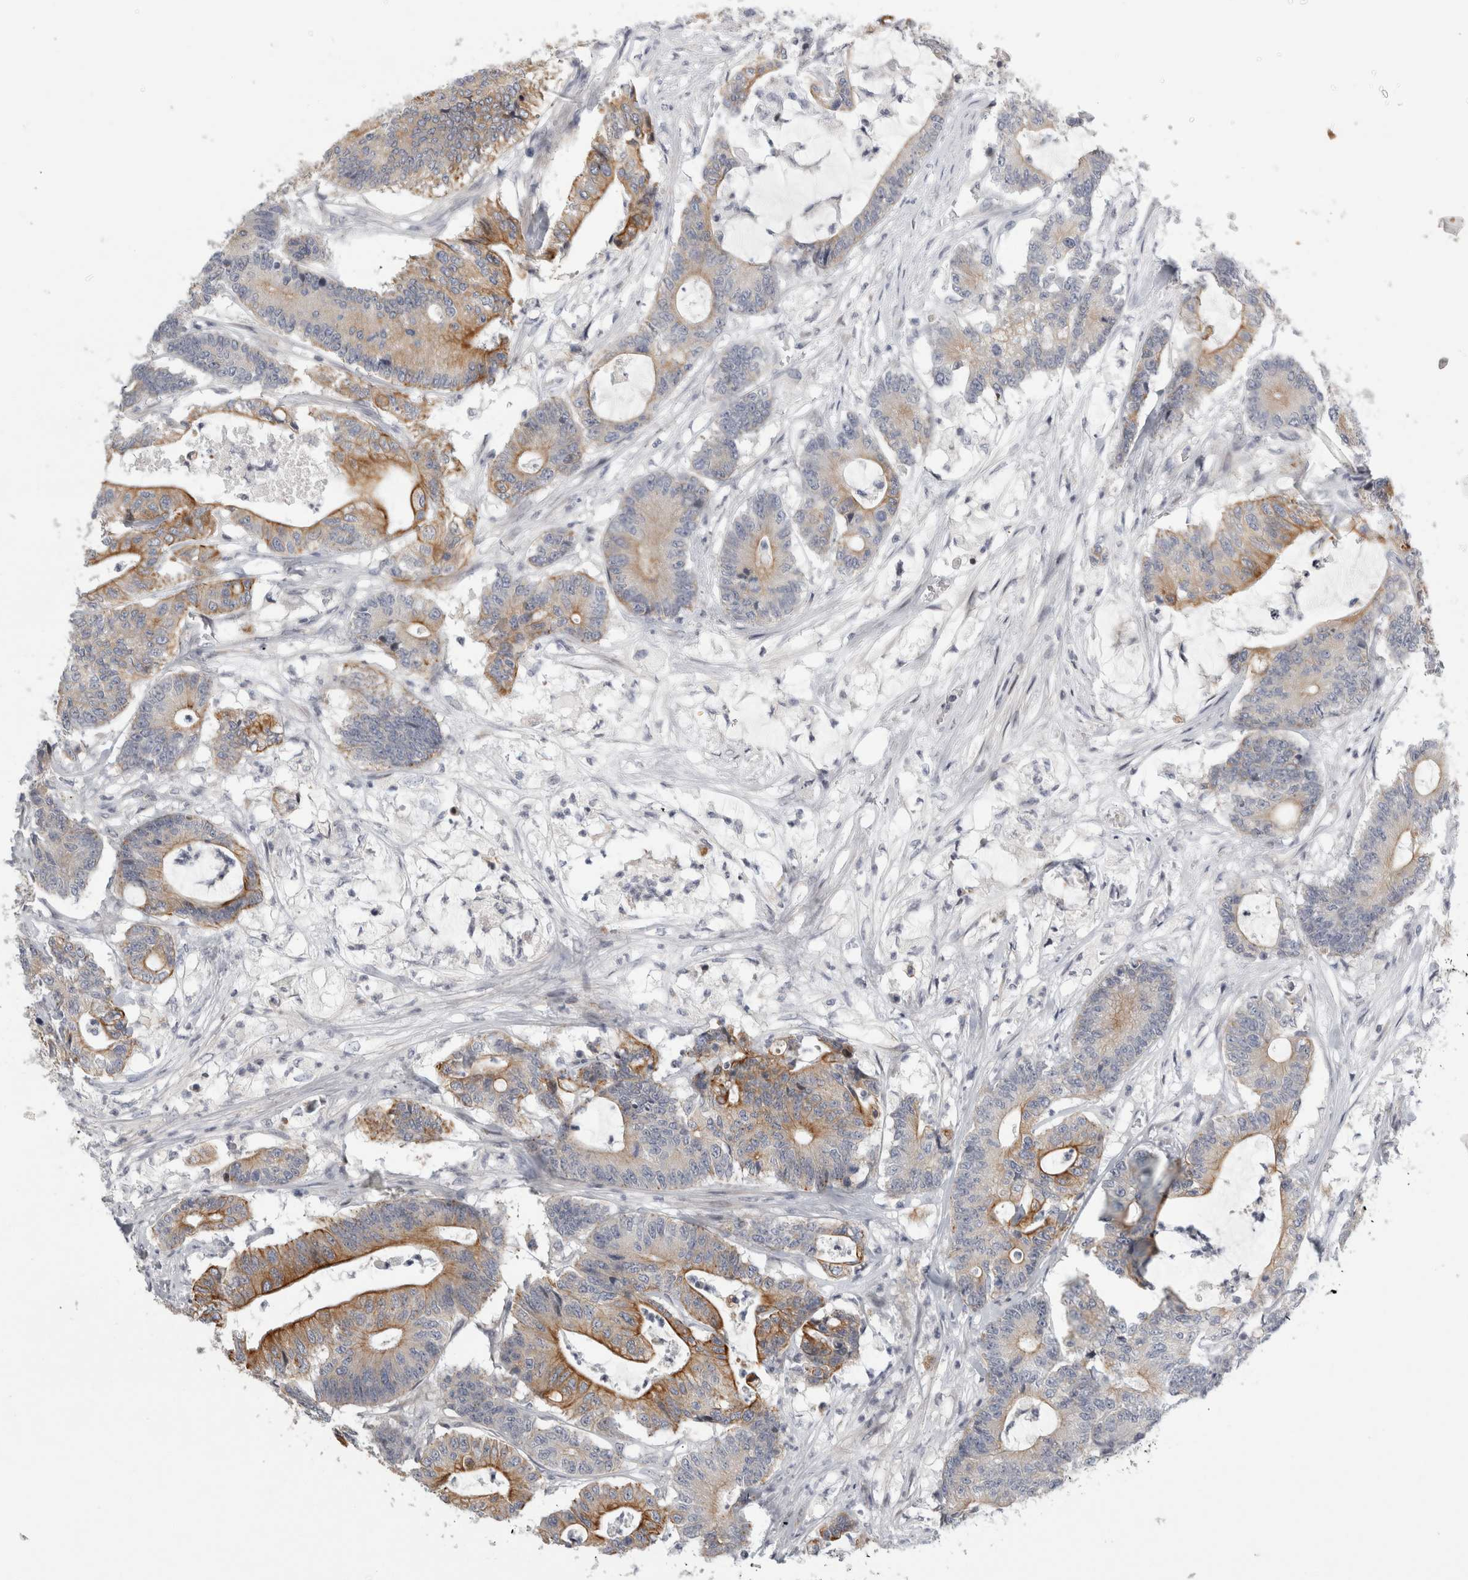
{"staining": {"intensity": "moderate", "quantity": "25%-75%", "location": "cytoplasmic/membranous"}, "tissue": "colorectal cancer", "cell_type": "Tumor cells", "image_type": "cancer", "snomed": [{"axis": "morphology", "description": "Adenocarcinoma, NOS"}, {"axis": "topography", "description": "Colon"}], "caption": "Moderate cytoplasmic/membranous positivity is present in about 25%-75% of tumor cells in adenocarcinoma (colorectal).", "gene": "UTP25", "patient": {"sex": "female", "age": 84}}